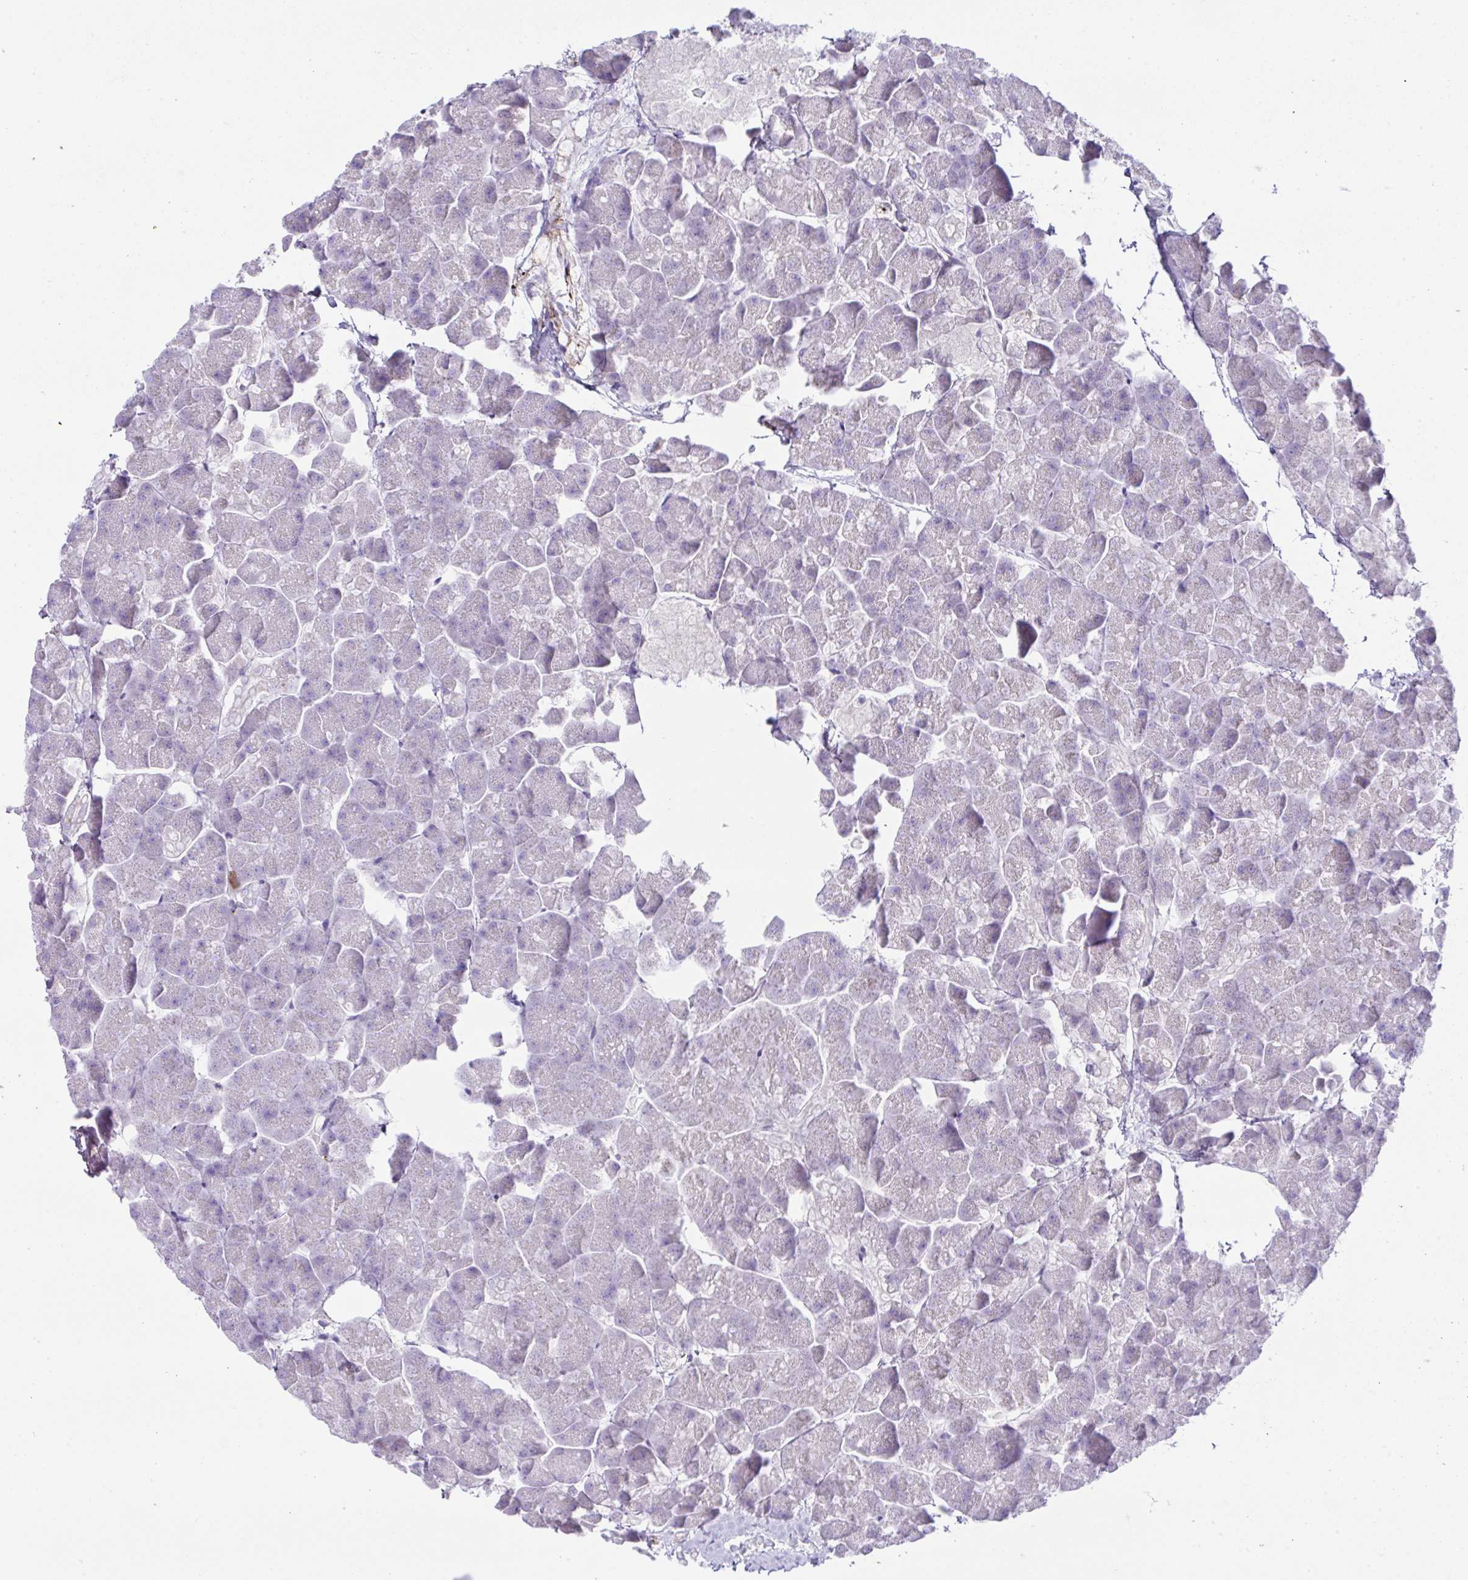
{"staining": {"intensity": "negative", "quantity": "none", "location": "none"}, "tissue": "pancreas", "cell_type": "Exocrine glandular cells", "image_type": "normal", "snomed": [{"axis": "morphology", "description": "Normal tissue, NOS"}, {"axis": "topography", "description": "Pancreas"}, {"axis": "topography", "description": "Peripheral nerve tissue"}], "caption": "Immunohistochemistry (IHC) histopathology image of benign pancreas: pancreas stained with DAB (3,3'-diaminobenzidine) shows no significant protein expression in exocrine glandular cells.", "gene": "FBXO34", "patient": {"sex": "male", "age": 54}}